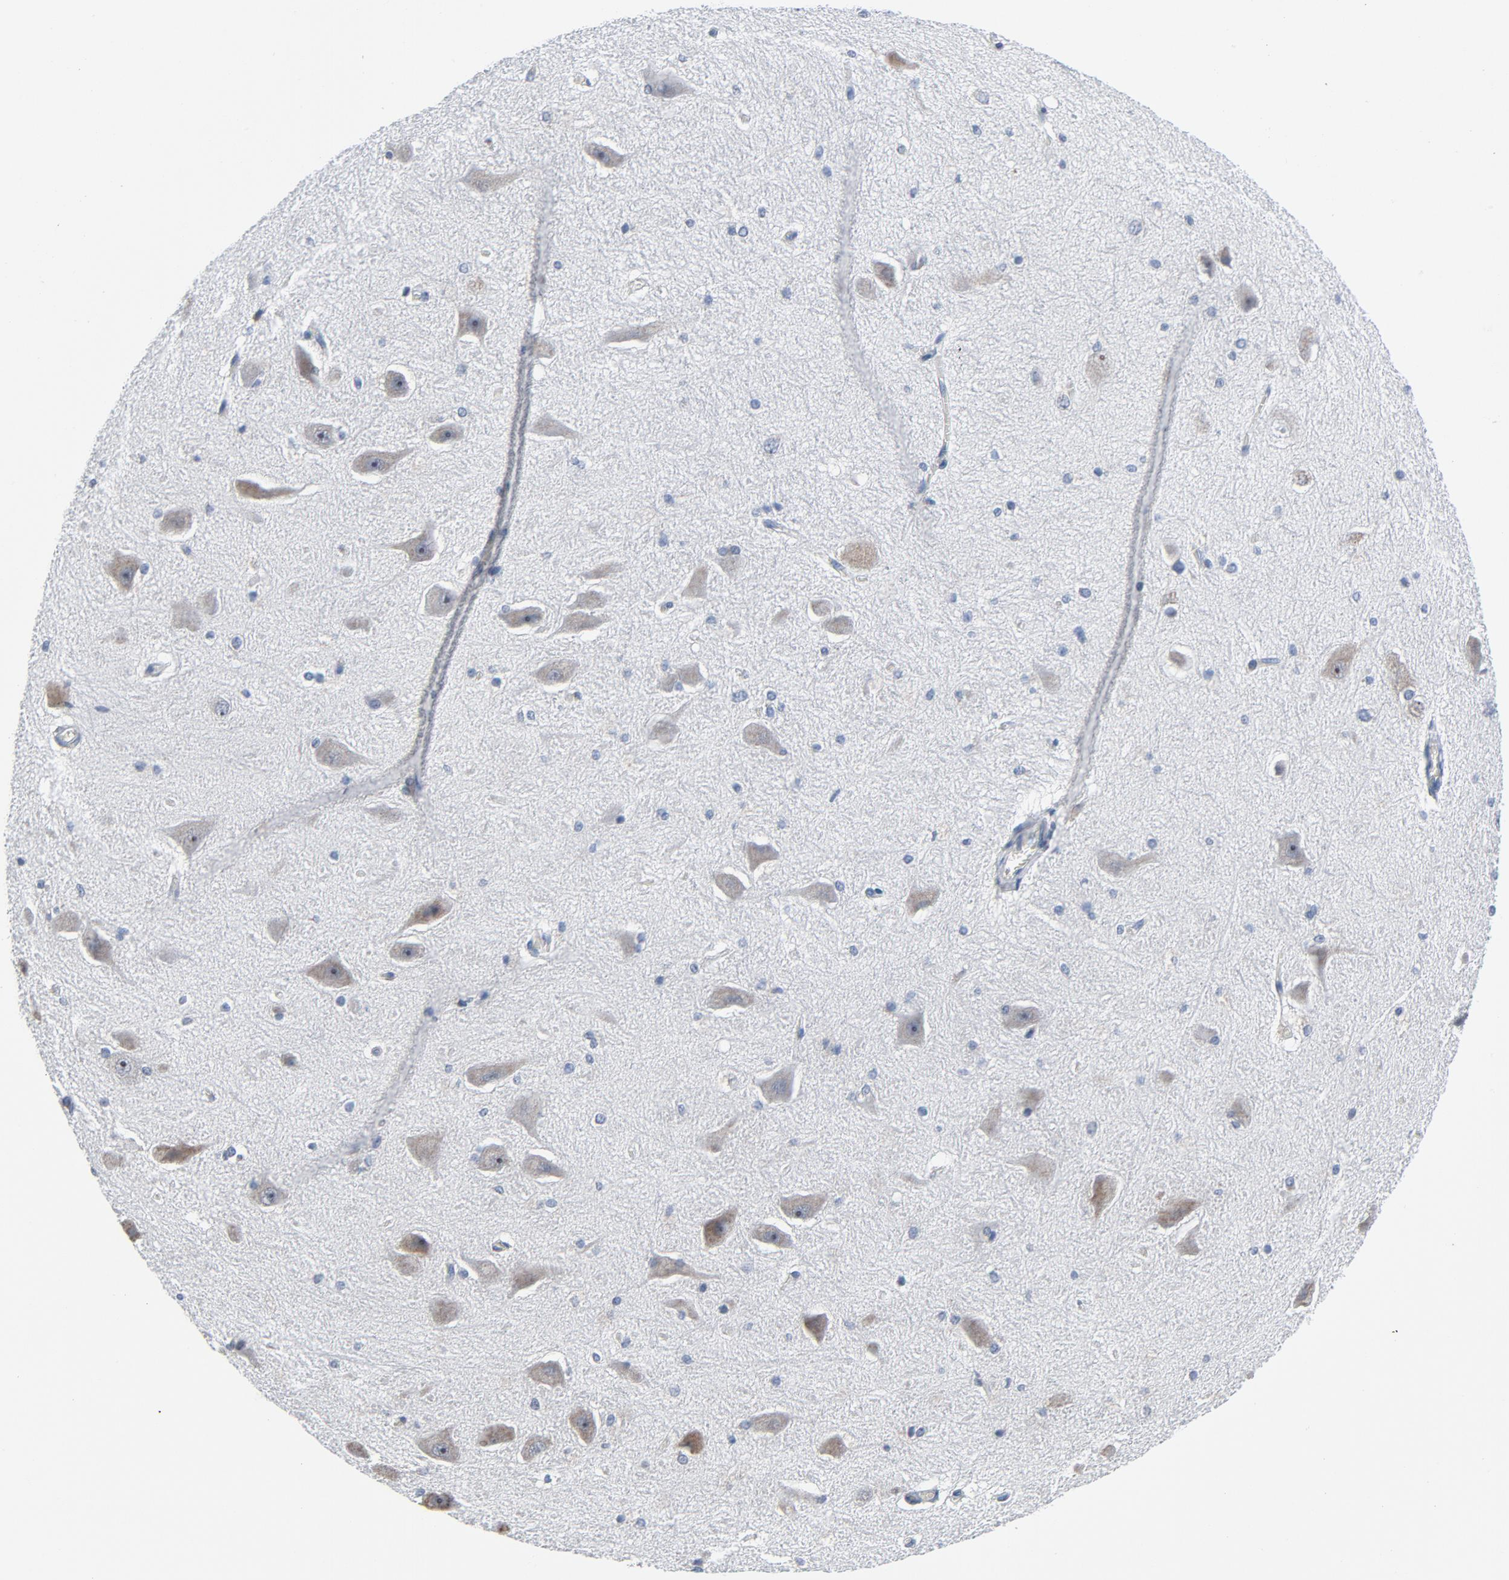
{"staining": {"intensity": "negative", "quantity": "none", "location": "none"}, "tissue": "hippocampus", "cell_type": "Glial cells", "image_type": "normal", "snomed": [{"axis": "morphology", "description": "Normal tissue, NOS"}, {"axis": "topography", "description": "Hippocampus"}], "caption": "High power microscopy photomicrograph of an immunohistochemistry (IHC) image of benign hippocampus, revealing no significant staining in glial cells.", "gene": "YIPF6", "patient": {"sex": "female", "age": 19}}